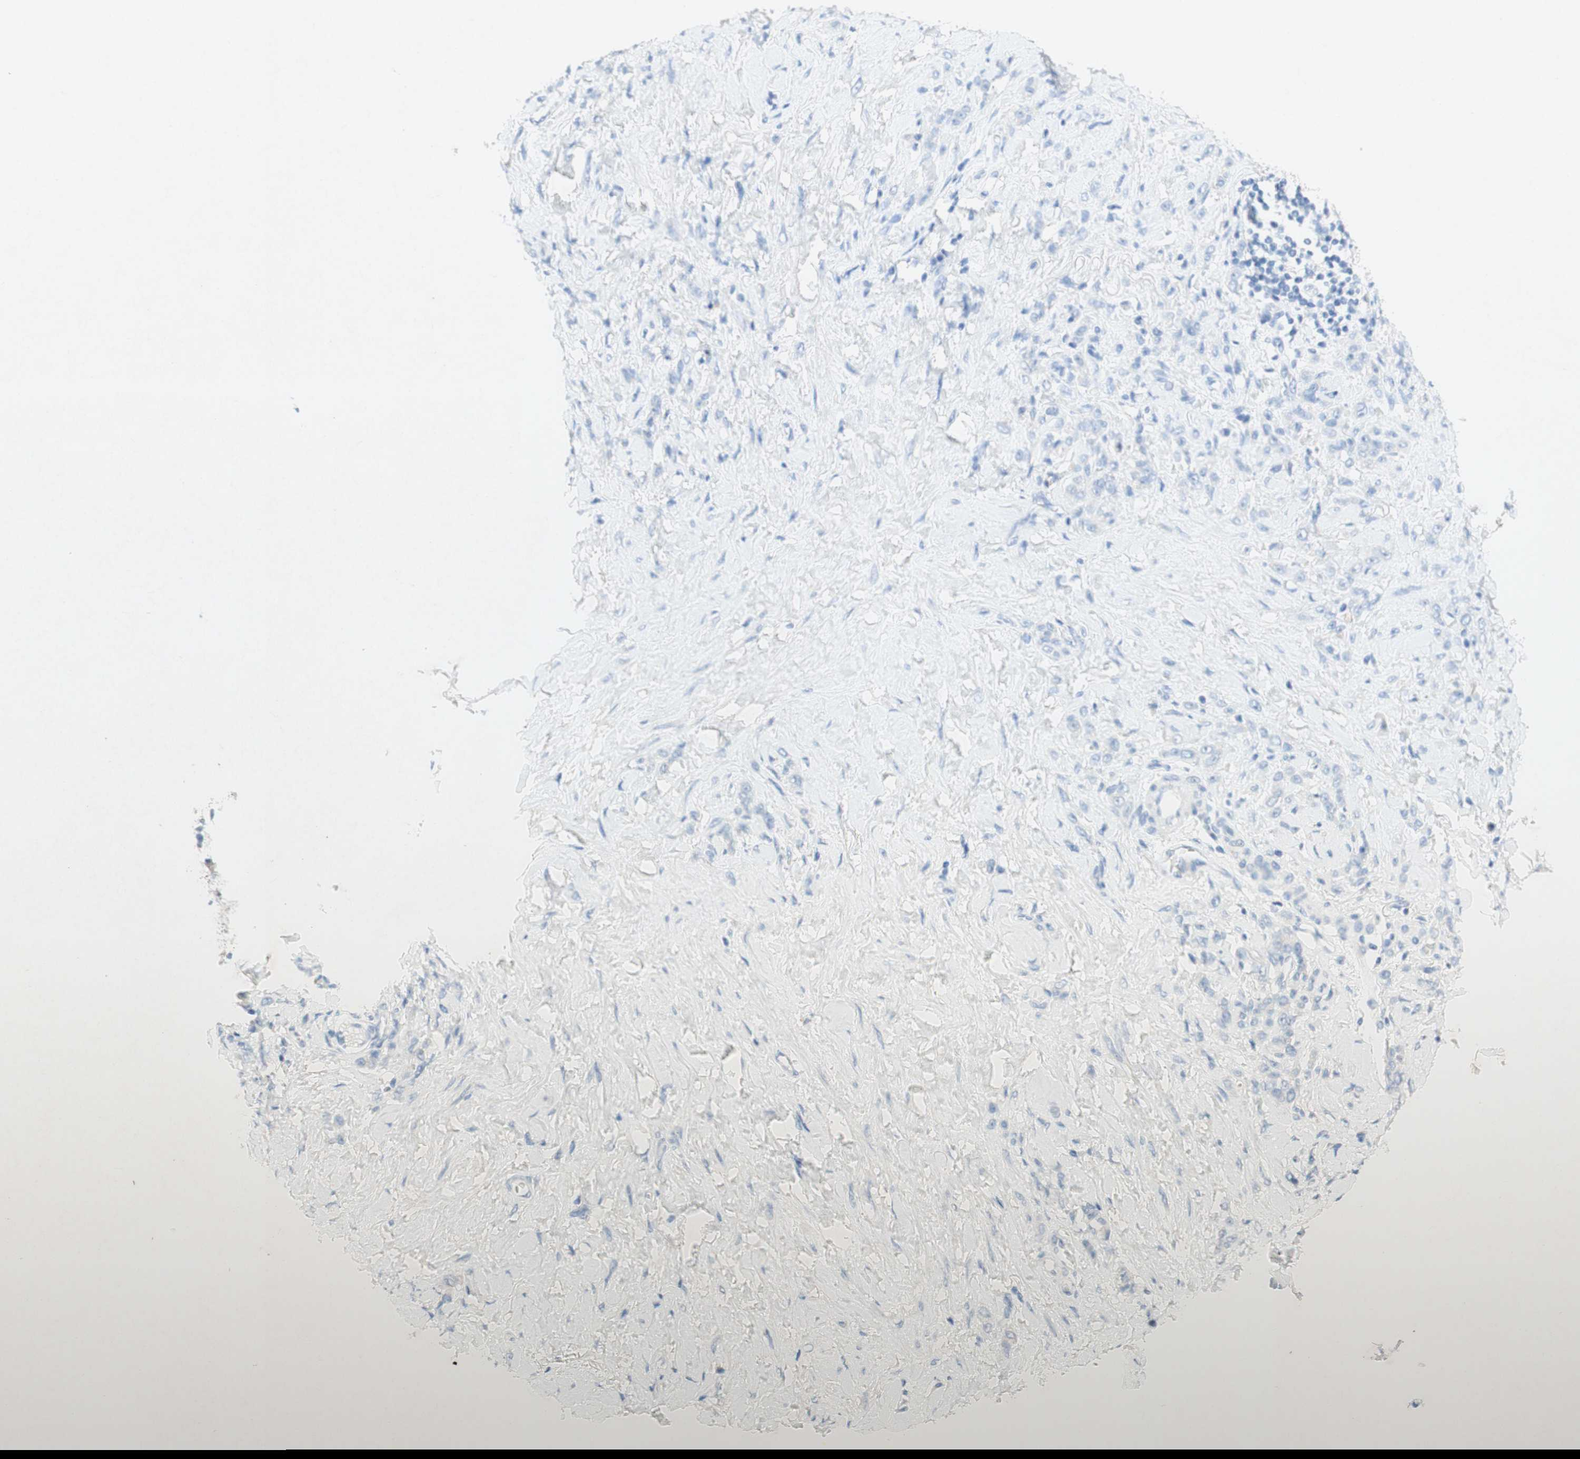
{"staining": {"intensity": "negative", "quantity": "none", "location": "none"}, "tissue": "stomach cancer", "cell_type": "Tumor cells", "image_type": "cancer", "snomed": [{"axis": "morphology", "description": "Adenocarcinoma, NOS"}, {"axis": "topography", "description": "Stomach"}], "caption": "High magnification brightfield microscopy of stomach cancer (adenocarcinoma) stained with DAB (3,3'-diaminobenzidine) (brown) and counterstained with hematoxylin (blue): tumor cells show no significant staining. (Stains: DAB (3,3'-diaminobenzidine) immunohistochemistry (IHC) with hematoxylin counter stain, Microscopy: brightfield microscopy at high magnification).", "gene": "POLR2J3", "patient": {"sex": "male", "age": 82}}